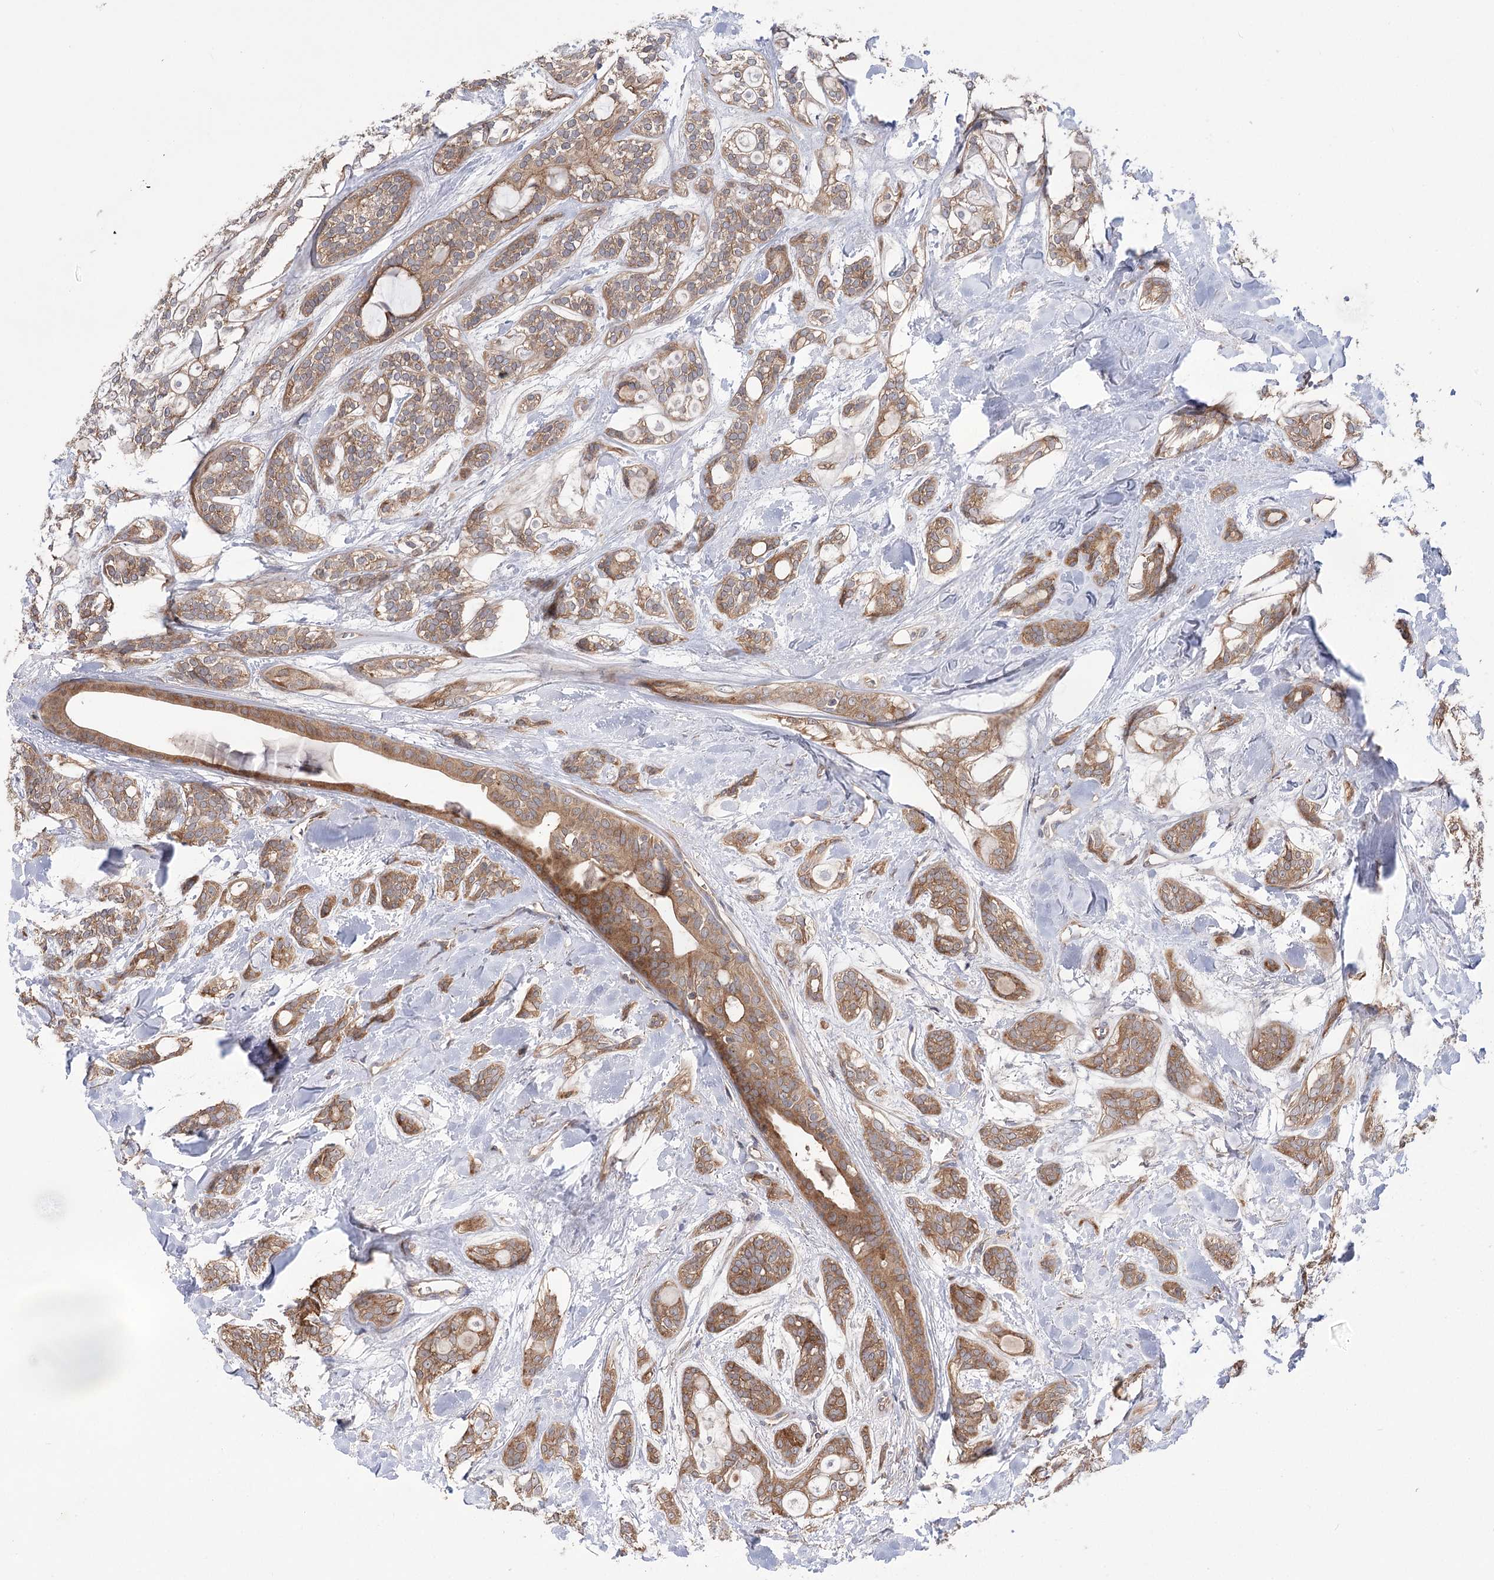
{"staining": {"intensity": "moderate", "quantity": ">75%", "location": "cytoplasmic/membranous"}, "tissue": "head and neck cancer", "cell_type": "Tumor cells", "image_type": "cancer", "snomed": [{"axis": "morphology", "description": "Adenocarcinoma, NOS"}, {"axis": "topography", "description": "Head-Neck"}], "caption": "DAB immunohistochemical staining of human head and neck cancer (adenocarcinoma) demonstrates moderate cytoplasmic/membranous protein positivity in approximately >75% of tumor cells.", "gene": "VPS37B", "patient": {"sex": "male", "age": 66}}